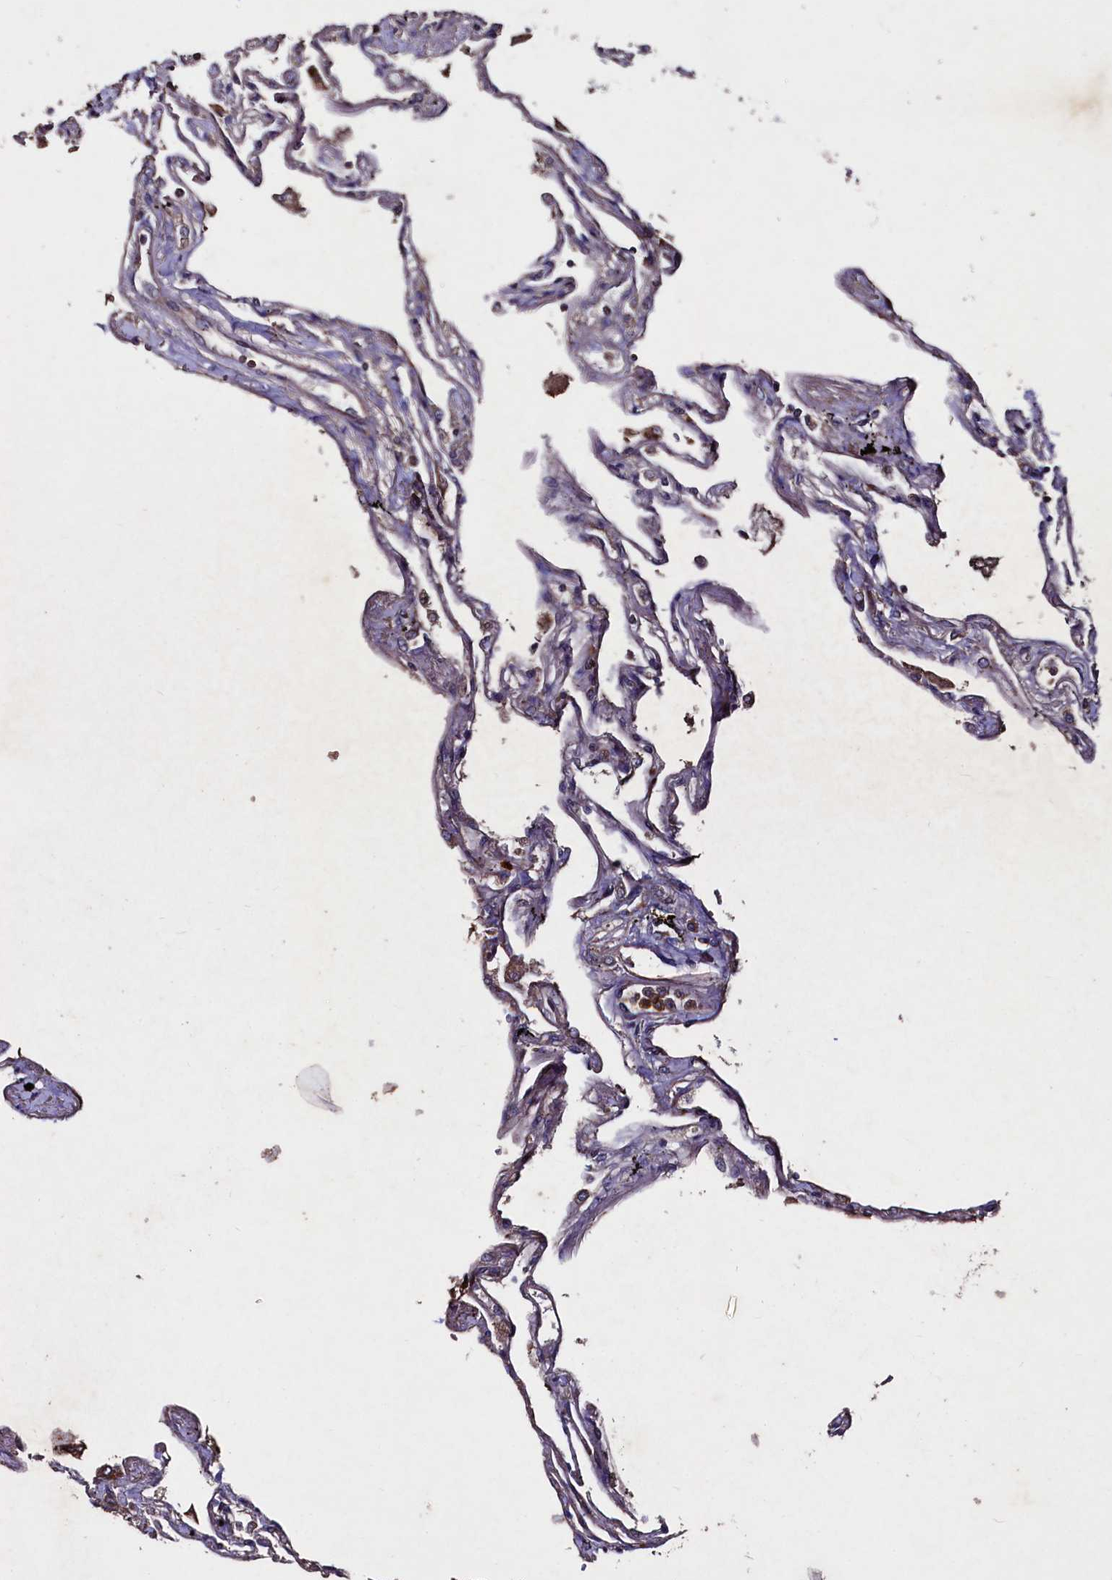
{"staining": {"intensity": "moderate", "quantity": ">75%", "location": "cytoplasmic/membranous"}, "tissue": "lung", "cell_type": "Alveolar cells", "image_type": "normal", "snomed": [{"axis": "morphology", "description": "Normal tissue, NOS"}, {"axis": "topography", "description": "Lung"}], "caption": "Alveolar cells reveal medium levels of moderate cytoplasmic/membranous expression in approximately >75% of cells in normal human lung.", "gene": "MYO1H", "patient": {"sex": "female", "age": 67}}